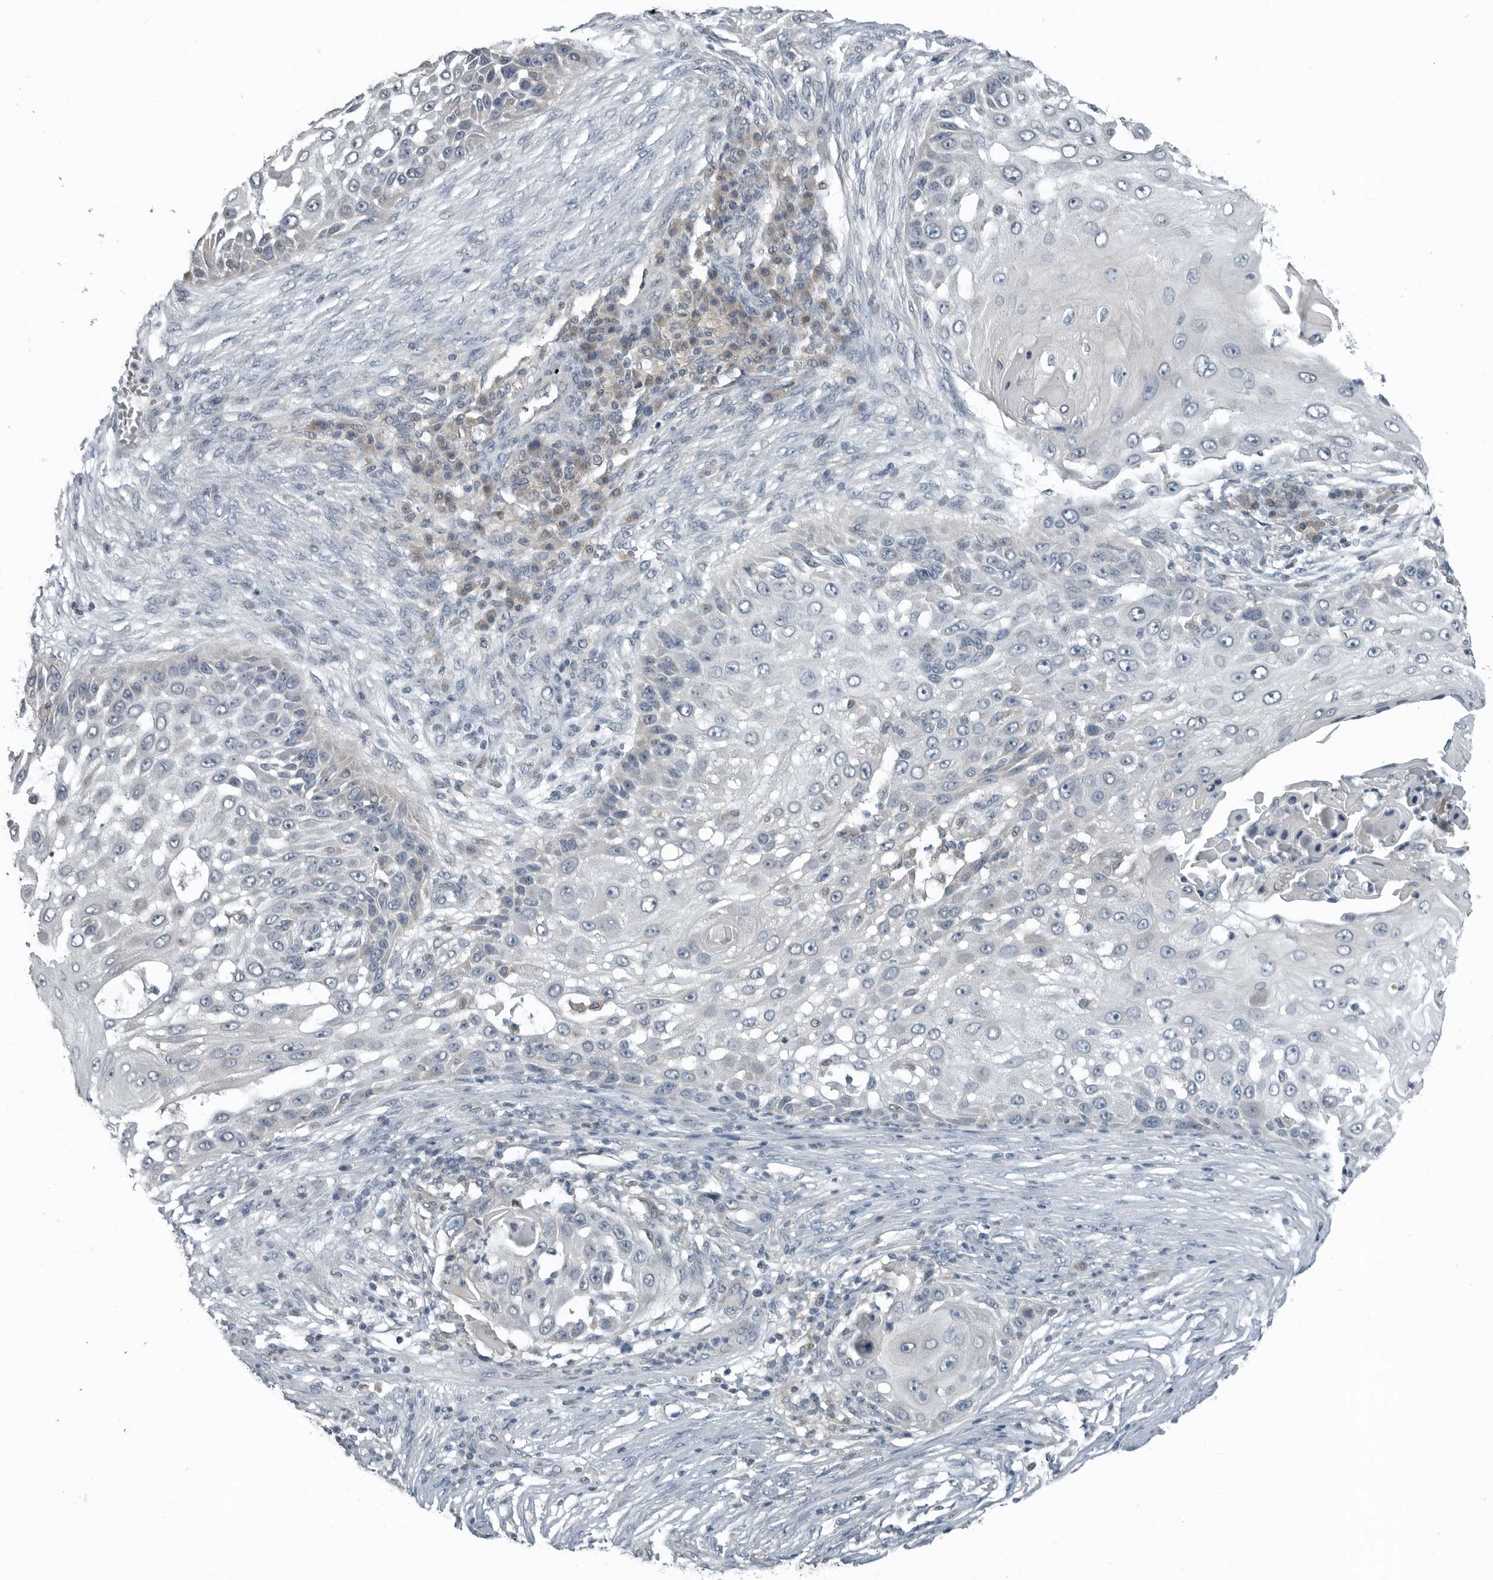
{"staining": {"intensity": "negative", "quantity": "none", "location": "none"}, "tissue": "skin cancer", "cell_type": "Tumor cells", "image_type": "cancer", "snomed": [{"axis": "morphology", "description": "Squamous cell carcinoma, NOS"}, {"axis": "topography", "description": "Skin"}], "caption": "Tumor cells show no significant protein positivity in squamous cell carcinoma (skin).", "gene": "KYAT1", "patient": {"sex": "female", "age": 44}}